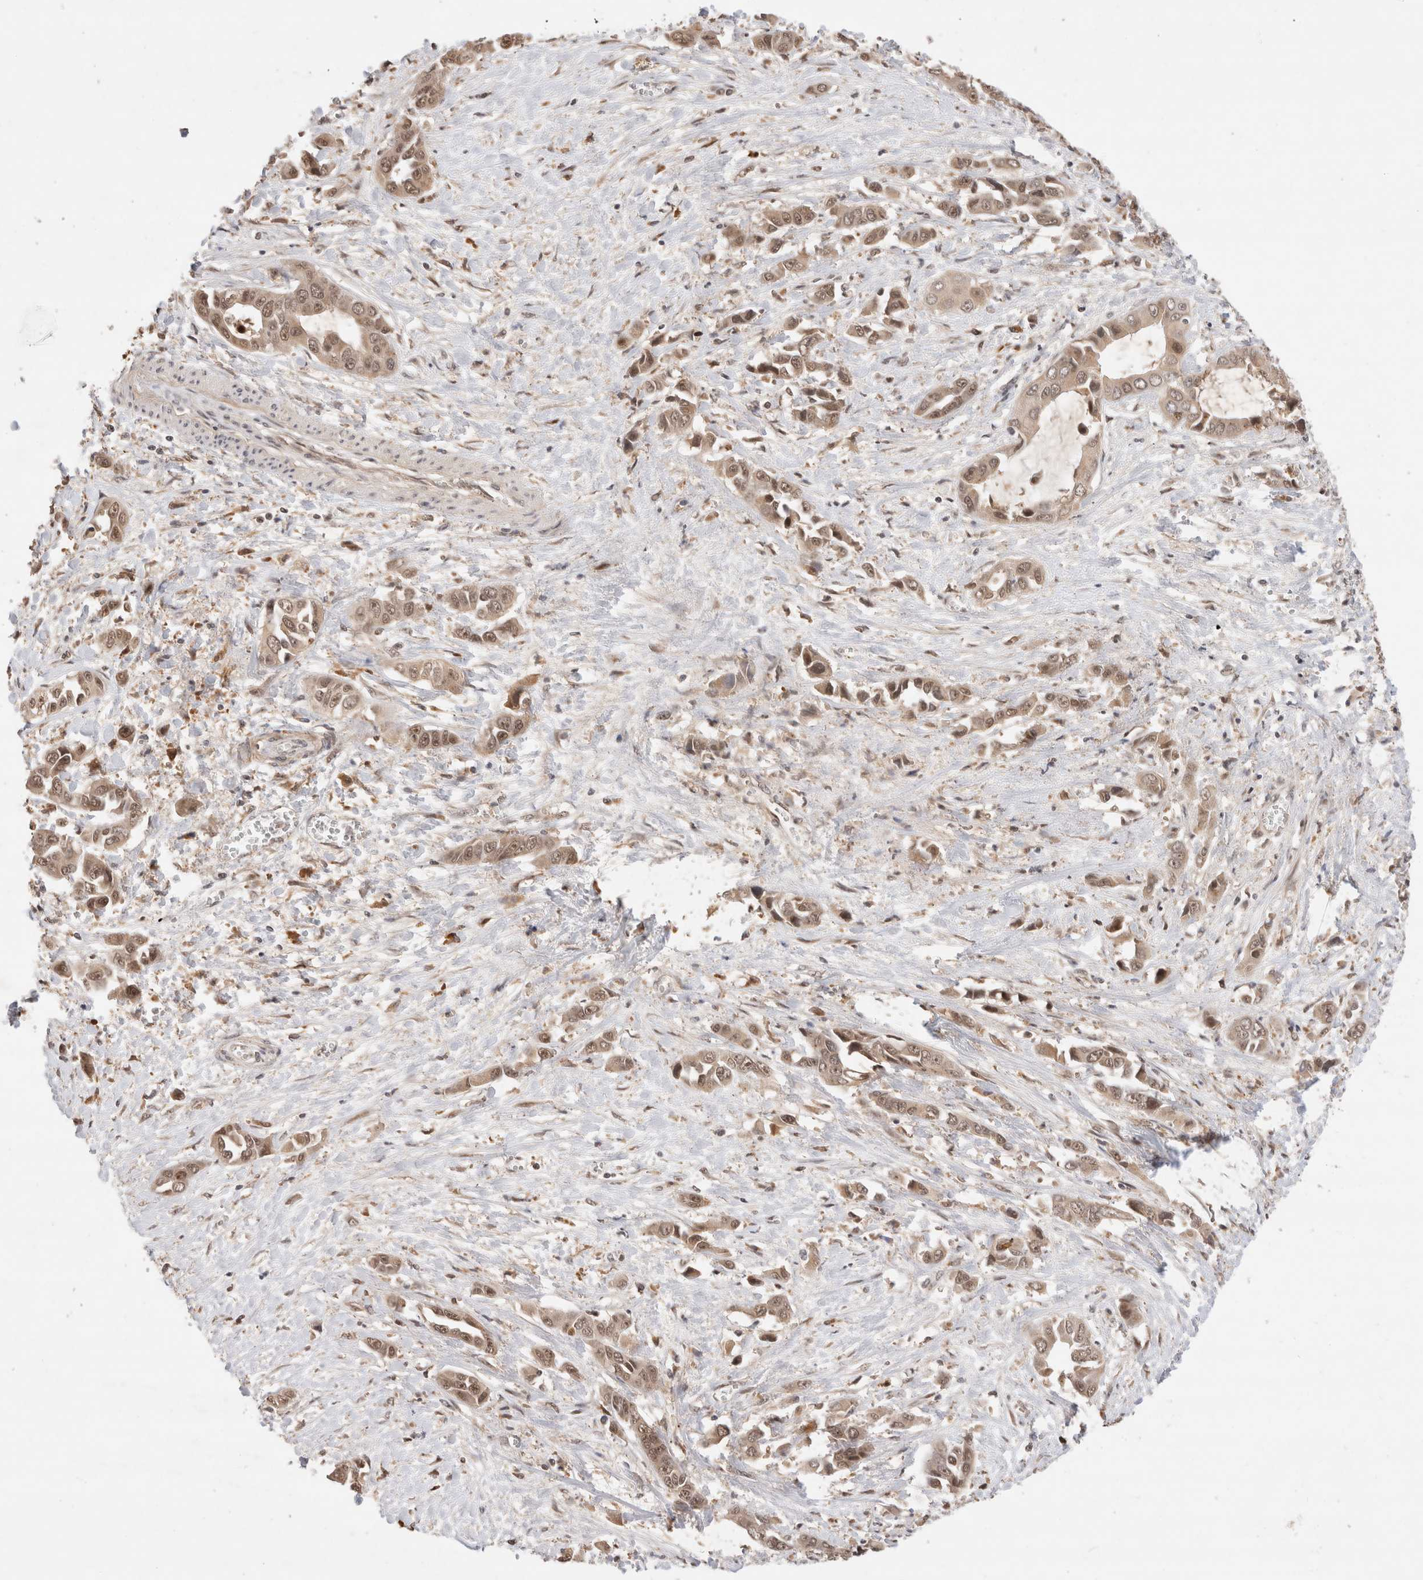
{"staining": {"intensity": "moderate", "quantity": ">75%", "location": "cytoplasmic/membranous,nuclear"}, "tissue": "liver cancer", "cell_type": "Tumor cells", "image_type": "cancer", "snomed": [{"axis": "morphology", "description": "Cholangiocarcinoma"}, {"axis": "topography", "description": "Liver"}], "caption": "This image displays cholangiocarcinoma (liver) stained with IHC to label a protein in brown. The cytoplasmic/membranous and nuclear of tumor cells show moderate positivity for the protein. Nuclei are counter-stained blue.", "gene": "MPHOSPH6", "patient": {"sex": "female", "age": 52}}